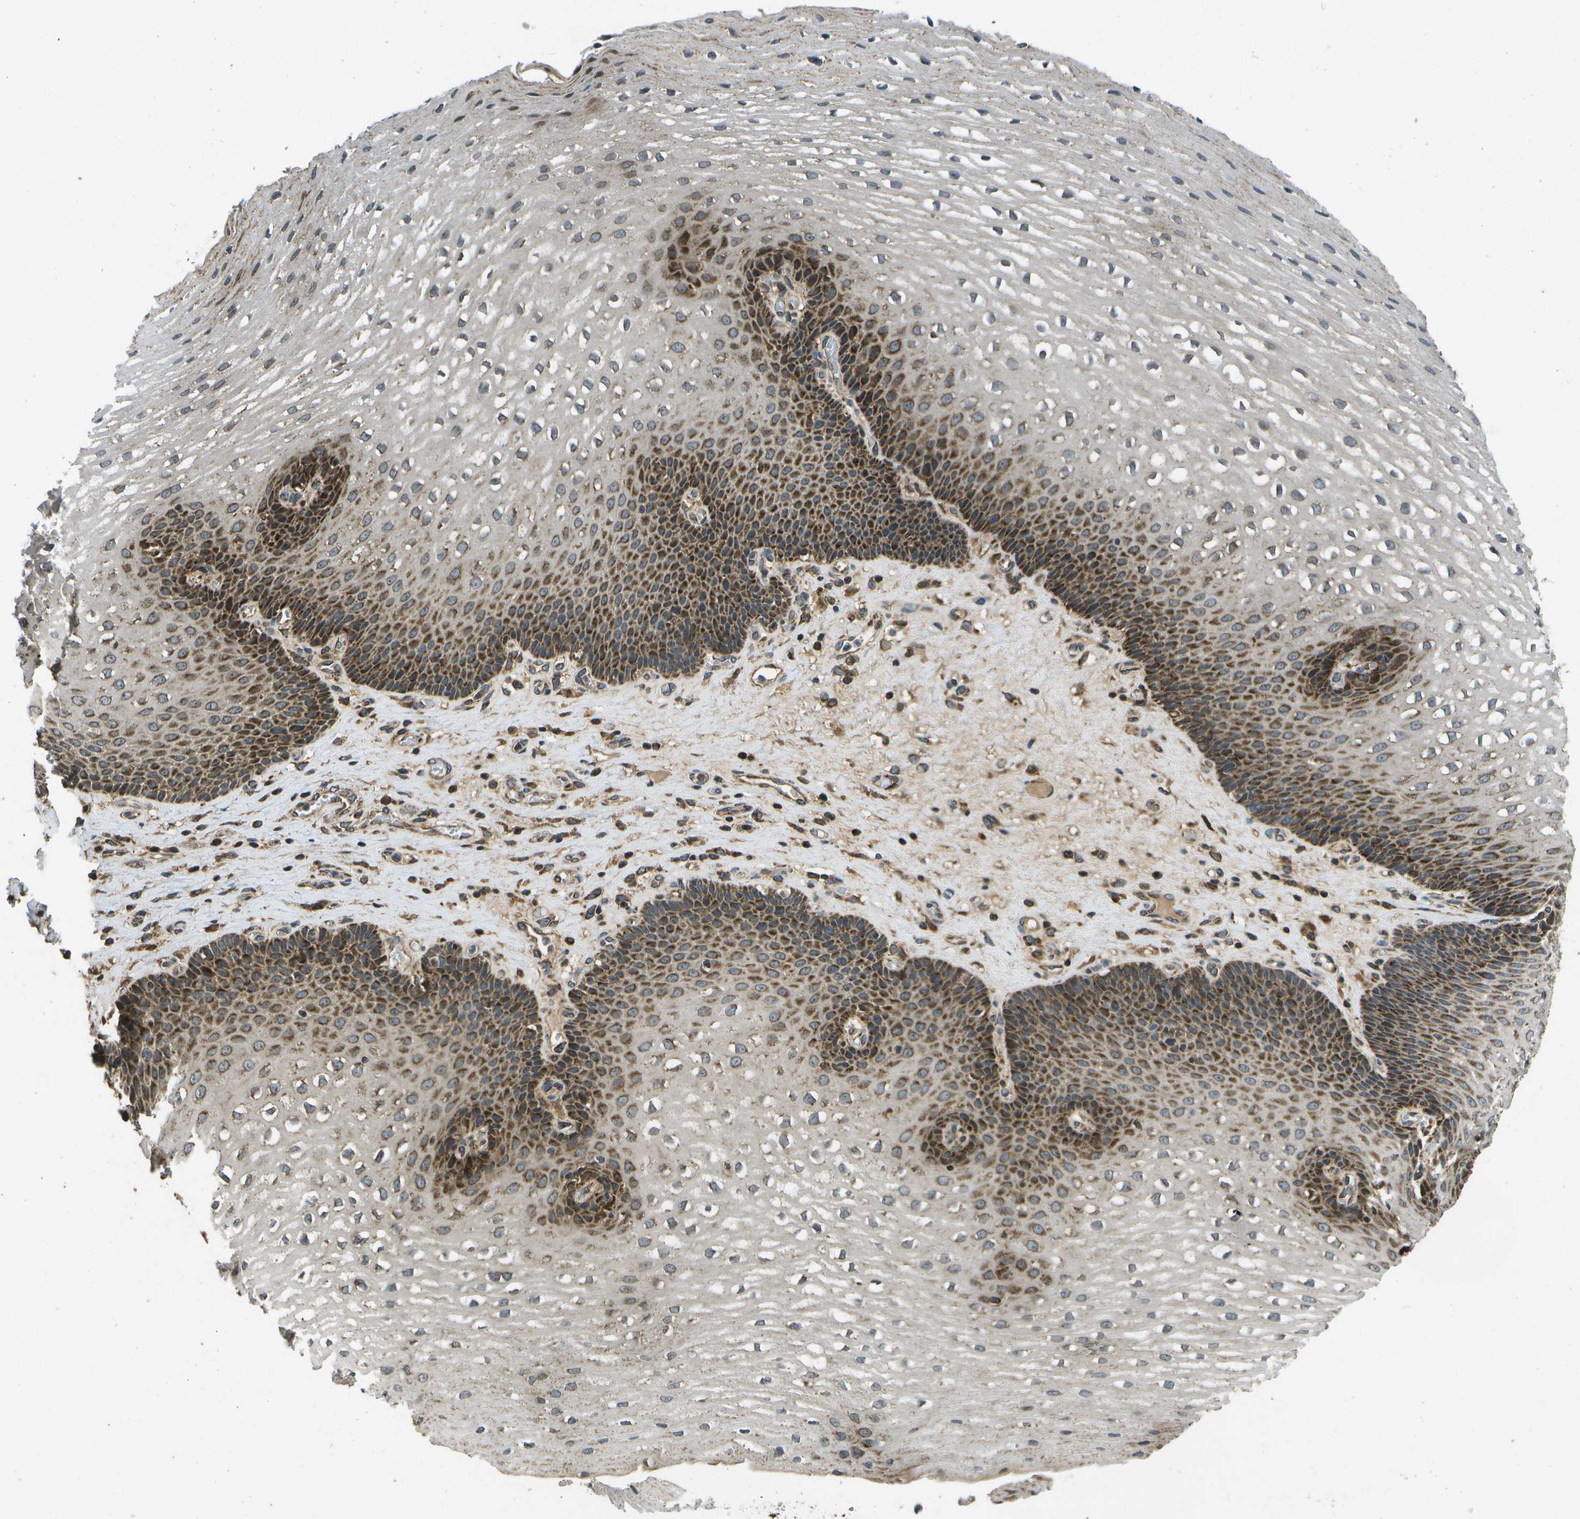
{"staining": {"intensity": "strong", "quantity": "25%-75%", "location": "cytoplasmic/membranous"}, "tissue": "esophagus", "cell_type": "Squamous epithelial cells", "image_type": "normal", "snomed": [{"axis": "morphology", "description": "Normal tissue, NOS"}, {"axis": "topography", "description": "Esophagus"}], "caption": "Immunohistochemical staining of normal esophagus exhibits 25%-75% levels of strong cytoplasmic/membranous protein expression in about 25%-75% of squamous epithelial cells. (IHC, brightfield microscopy, high magnification).", "gene": "HFE", "patient": {"sex": "male", "age": 48}}